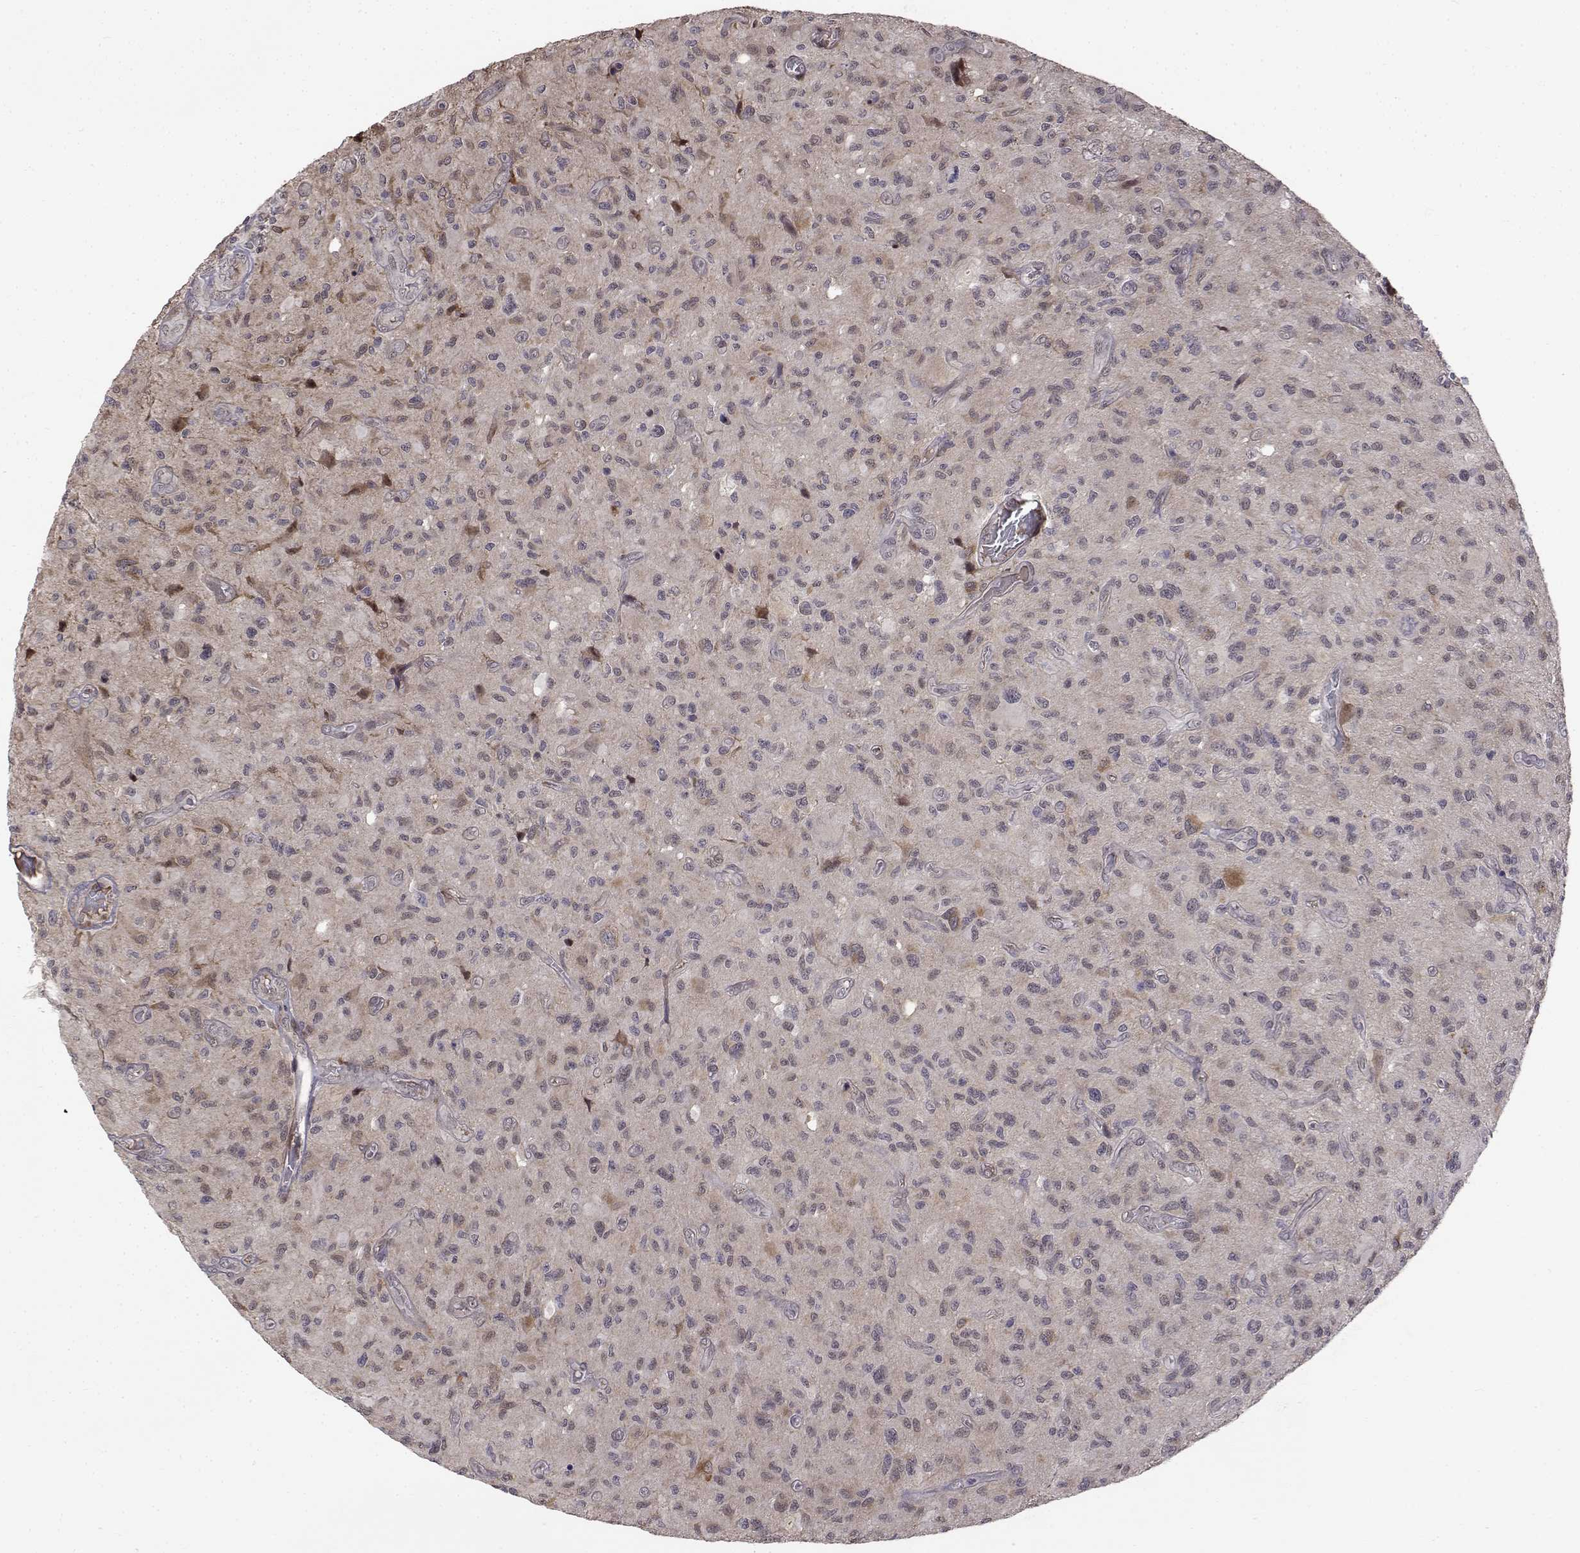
{"staining": {"intensity": "negative", "quantity": "none", "location": "none"}, "tissue": "glioma", "cell_type": "Tumor cells", "image_type": "cancer", "snomed": [{"axis": "morphology", "description": "Glioma, malignant, NOS"}, {"axis": "morphology", "description": "Glioma, malignant, High grade"}, {"axis": "topography", "description": "Brain"}], "caption": "The histopathology image exhibits no staining of tumor cells in glioma. The staining is performed using DAB (3,3'-diaminobenzidine) brown chromogen with nuclei counter-stained in using hematoxylin.", "gene": "ITGA7", "patient": {"sex": "female", "age": 71}}